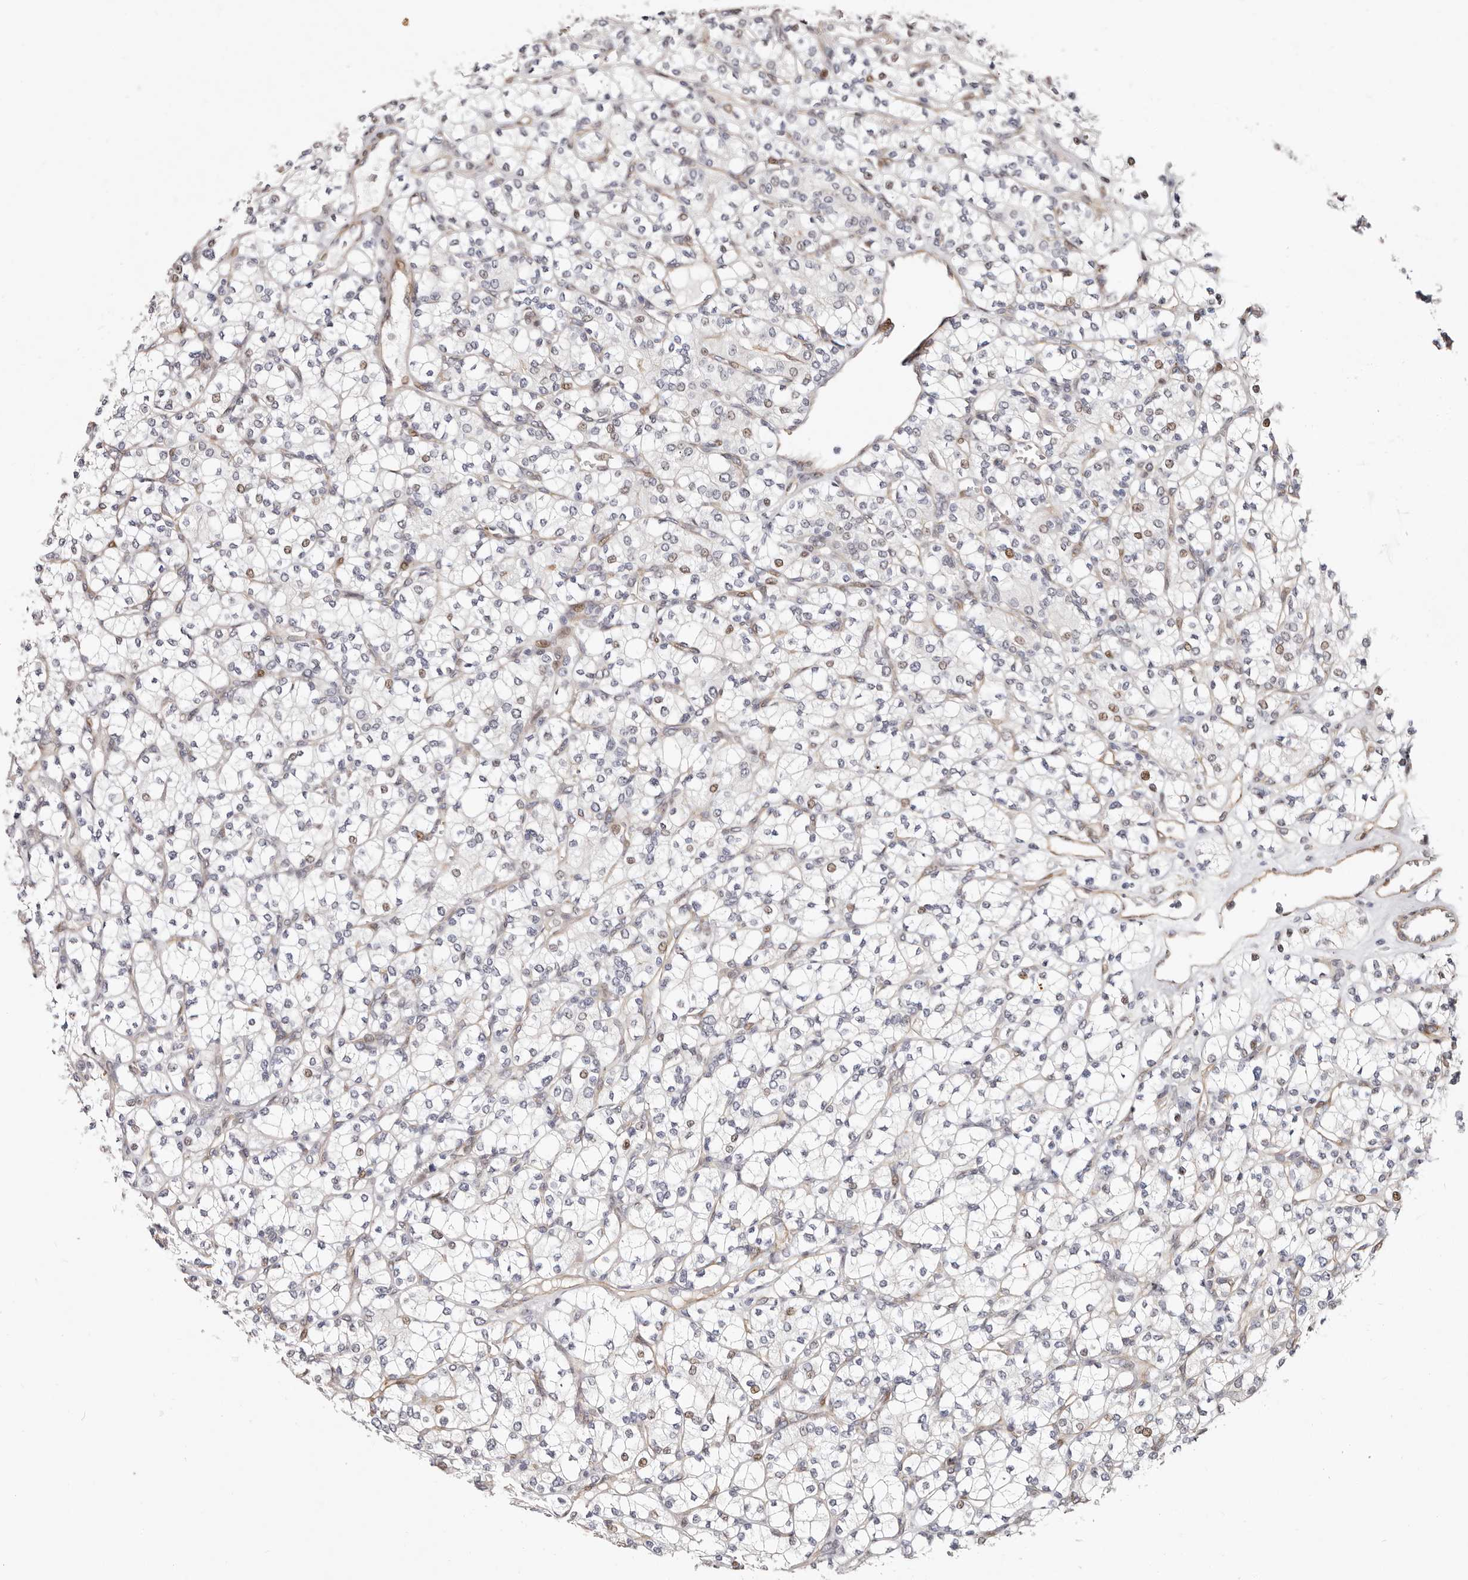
{"staining": {"intensity": "weak", "quantity": "<25%", "location": "cytoplasmic/membranous,nuclear"}, "tissue": "renal cancer", "cell_type": "Tumor cells", "image_type": "cancer", "snomed": [{"axis": "morphology", "description": "Adenocarcinoma, NOS"}, {"axis": "topography", "description": "Kidney"}], "caption": "Renal cancer was stained to show a protein in brown. There is no significant staining in tumor cells.", "gene": "EPHX3", "patient": {"sex": "male", "age": 77}}